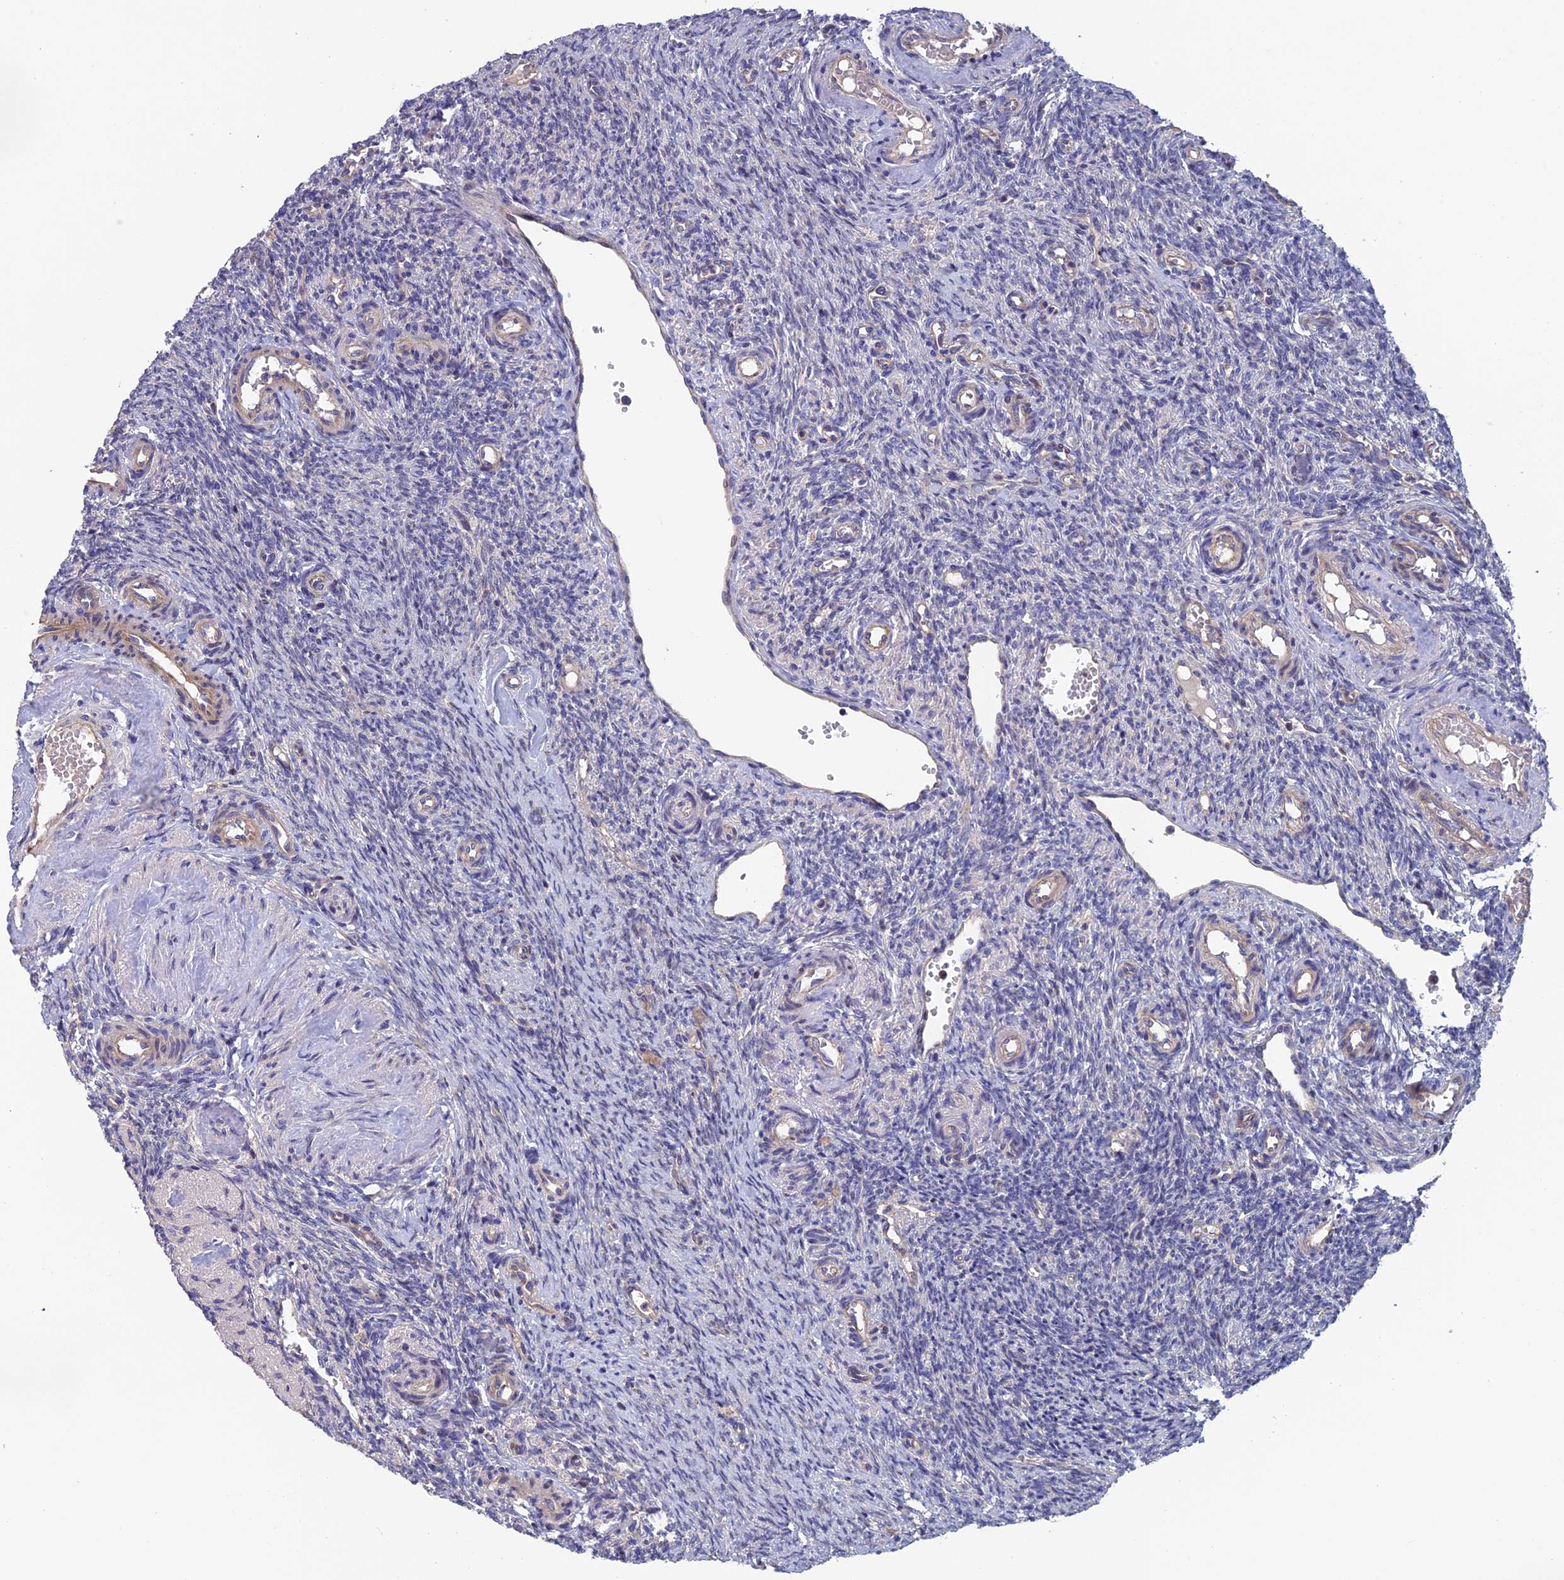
{"staining": {"intensity": "weak", "quantity": "25%-75%", "location": "cytoplasmic/membranous"}, "tissue": "ovary", "cell_type": "Follicle cells", "image_type": "normal", "snomed": [{"axis": "morphology", "description": "Normal tissue, NOS"}, {"axis": "topography", "description": "Ovary"}], "caption": "Brown immunohistochemical staining in unremarkable ovary demonstrates weak cytoplasmic/membranous expression in about 25%-75% of follicle cells.", "gene": "USP37", "patient": {"sex": "female", "age": 41}}